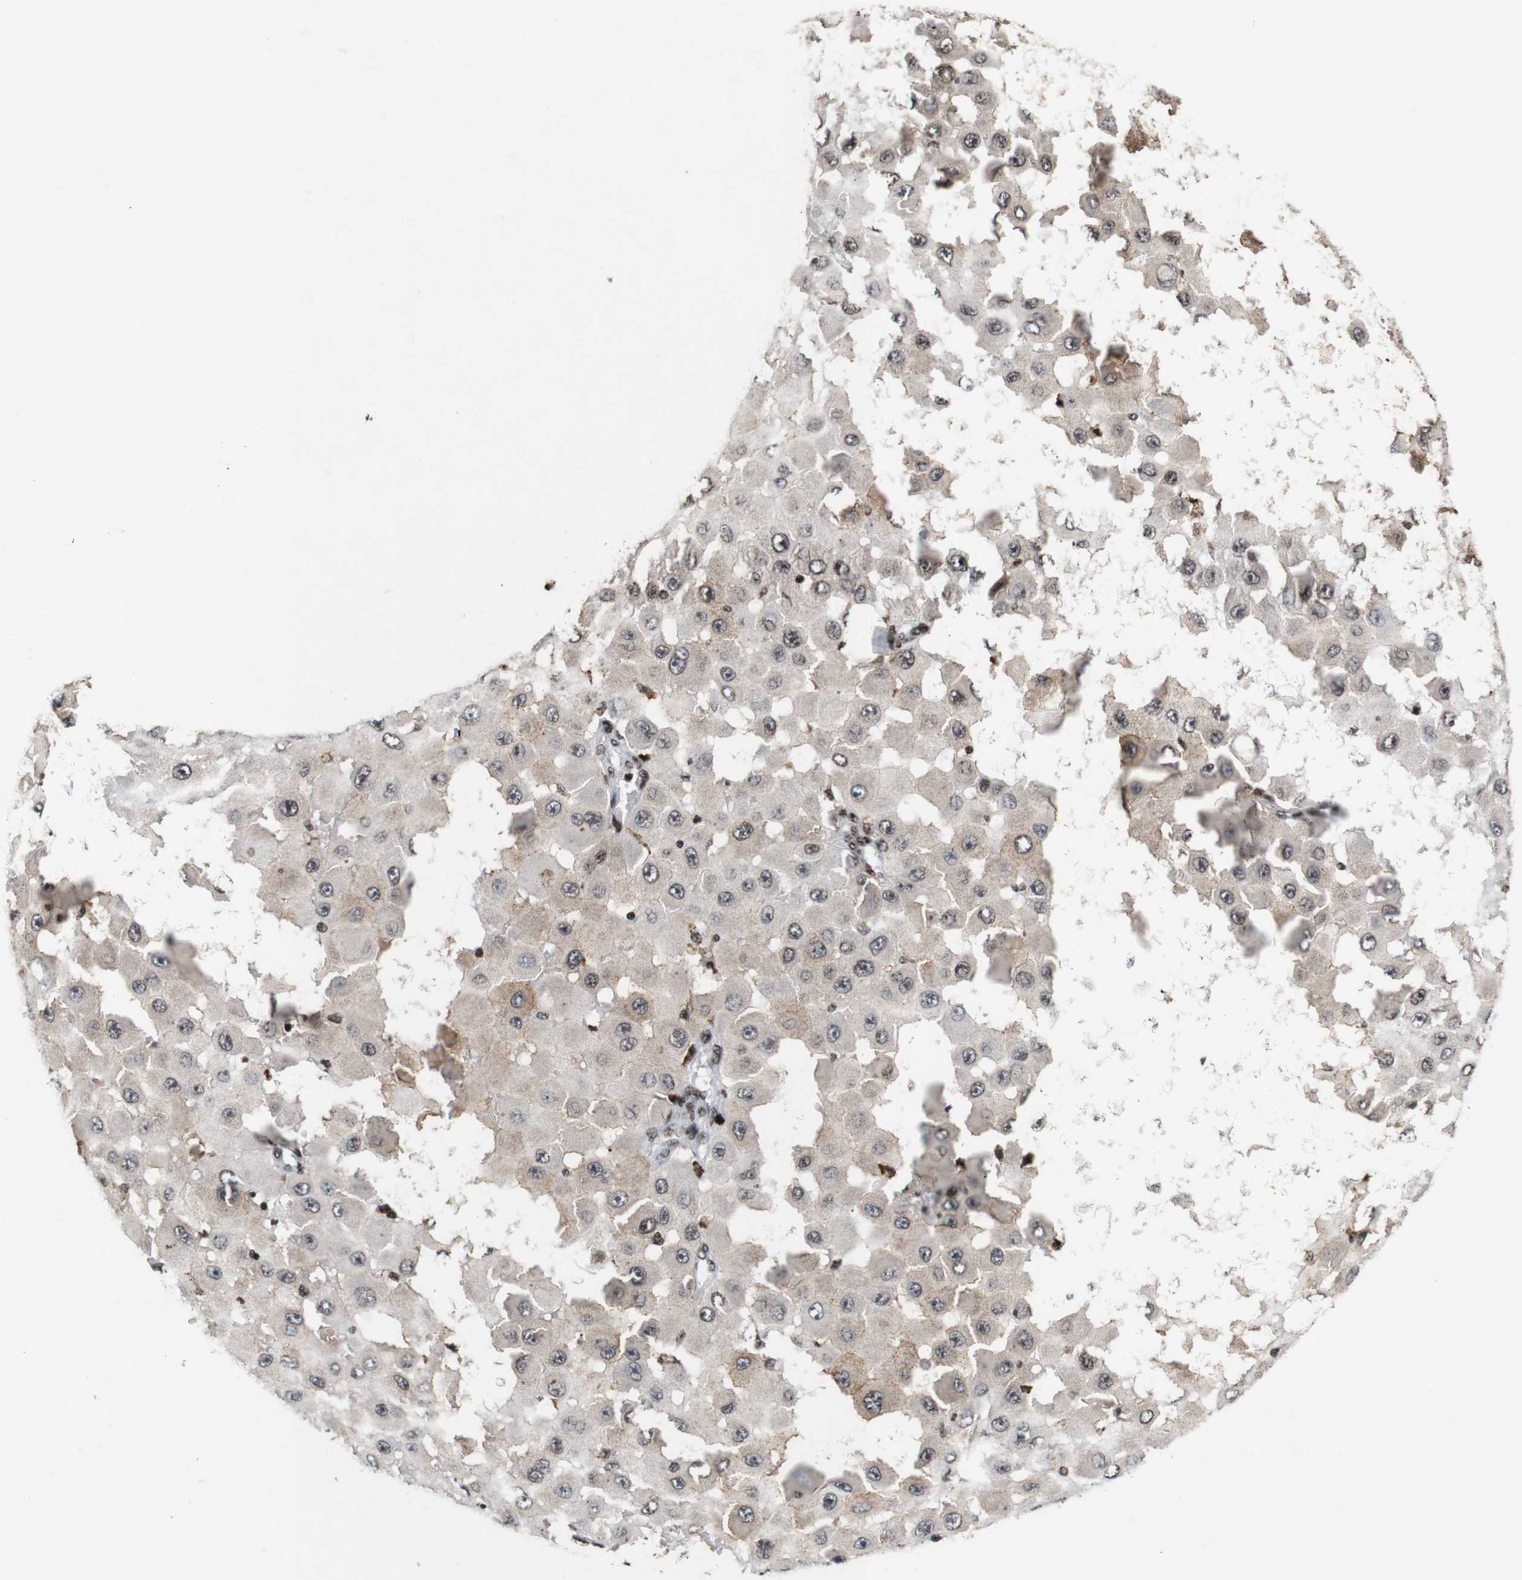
{"staining": {"intensity": "weak", "quantity": ">75%", "location": "nuclear"}, "tissue": "melanoma", "cell_type": "Tumor cells", "image_type": "cancer", "snomed": [{"axis": "morphology", "description": "Malignant melanoma, NOS"}, {"axis": "topography", "description": "Skin"}], "caption": "Immunohistochemical staining of human malignant melanoma exhibits low levels of weak nuclear protein expression in approximately >75% of tumor cells.", "gene": "MAGEH1", "patient": {"sex": "female", "age": 81}}